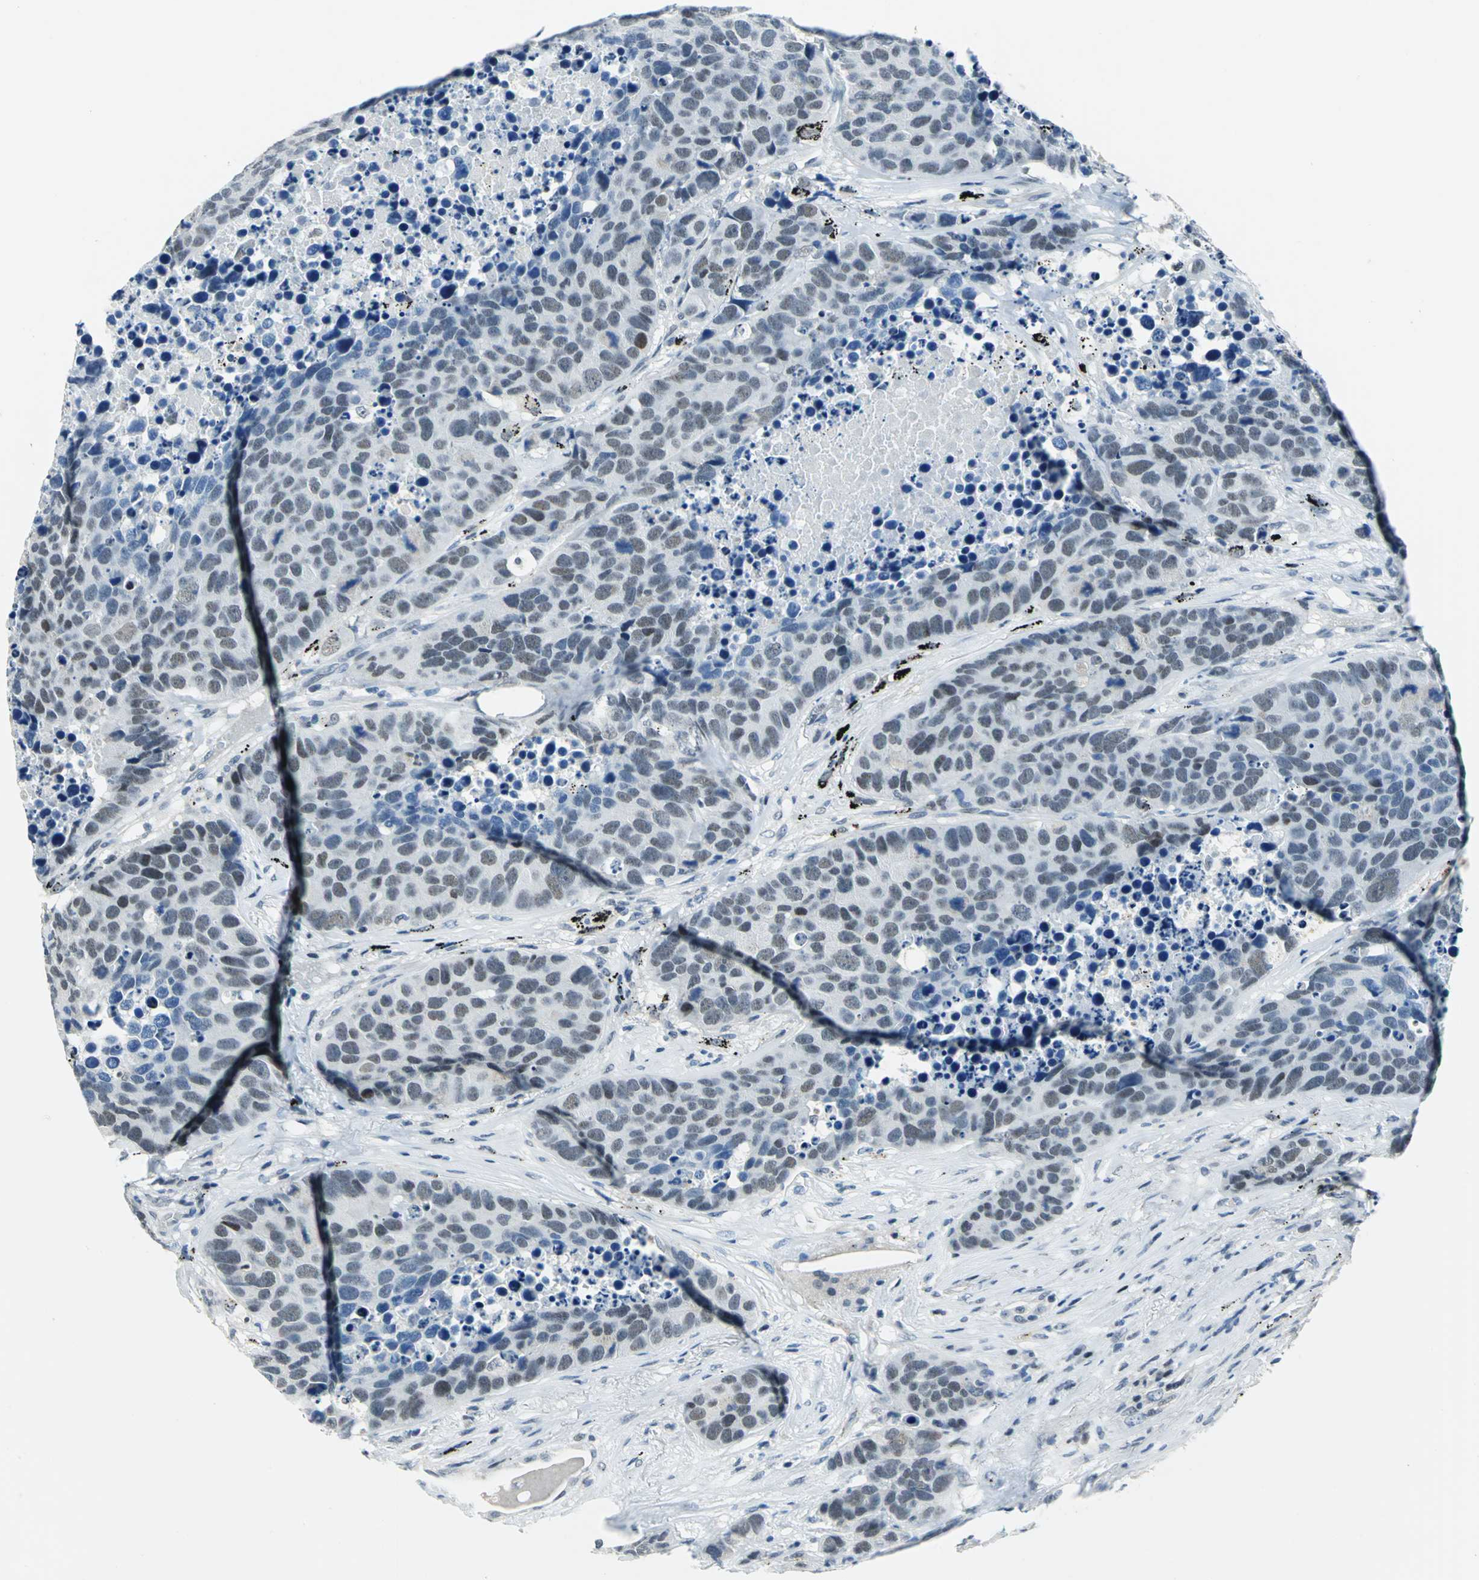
{"staining": {"intensity": "weak", "quantity": ">75%", "location": "nuclear"}, "tissue": "carcinoid", "cell_type": "Tumor cells", "image_type": "cancer", "snomed": [{"axis": "morphology", "description": "Carcinoid, malignant, NOS"}, {"axis": "topography", "description": "Lung"}], "caption": "Immunohistochemical staining of carcinoid displays low levels of weak nuclear staining in about >75% of tumor cells.", "gene": "RAD17", "patient": {"sex": "male", "age": 60}}